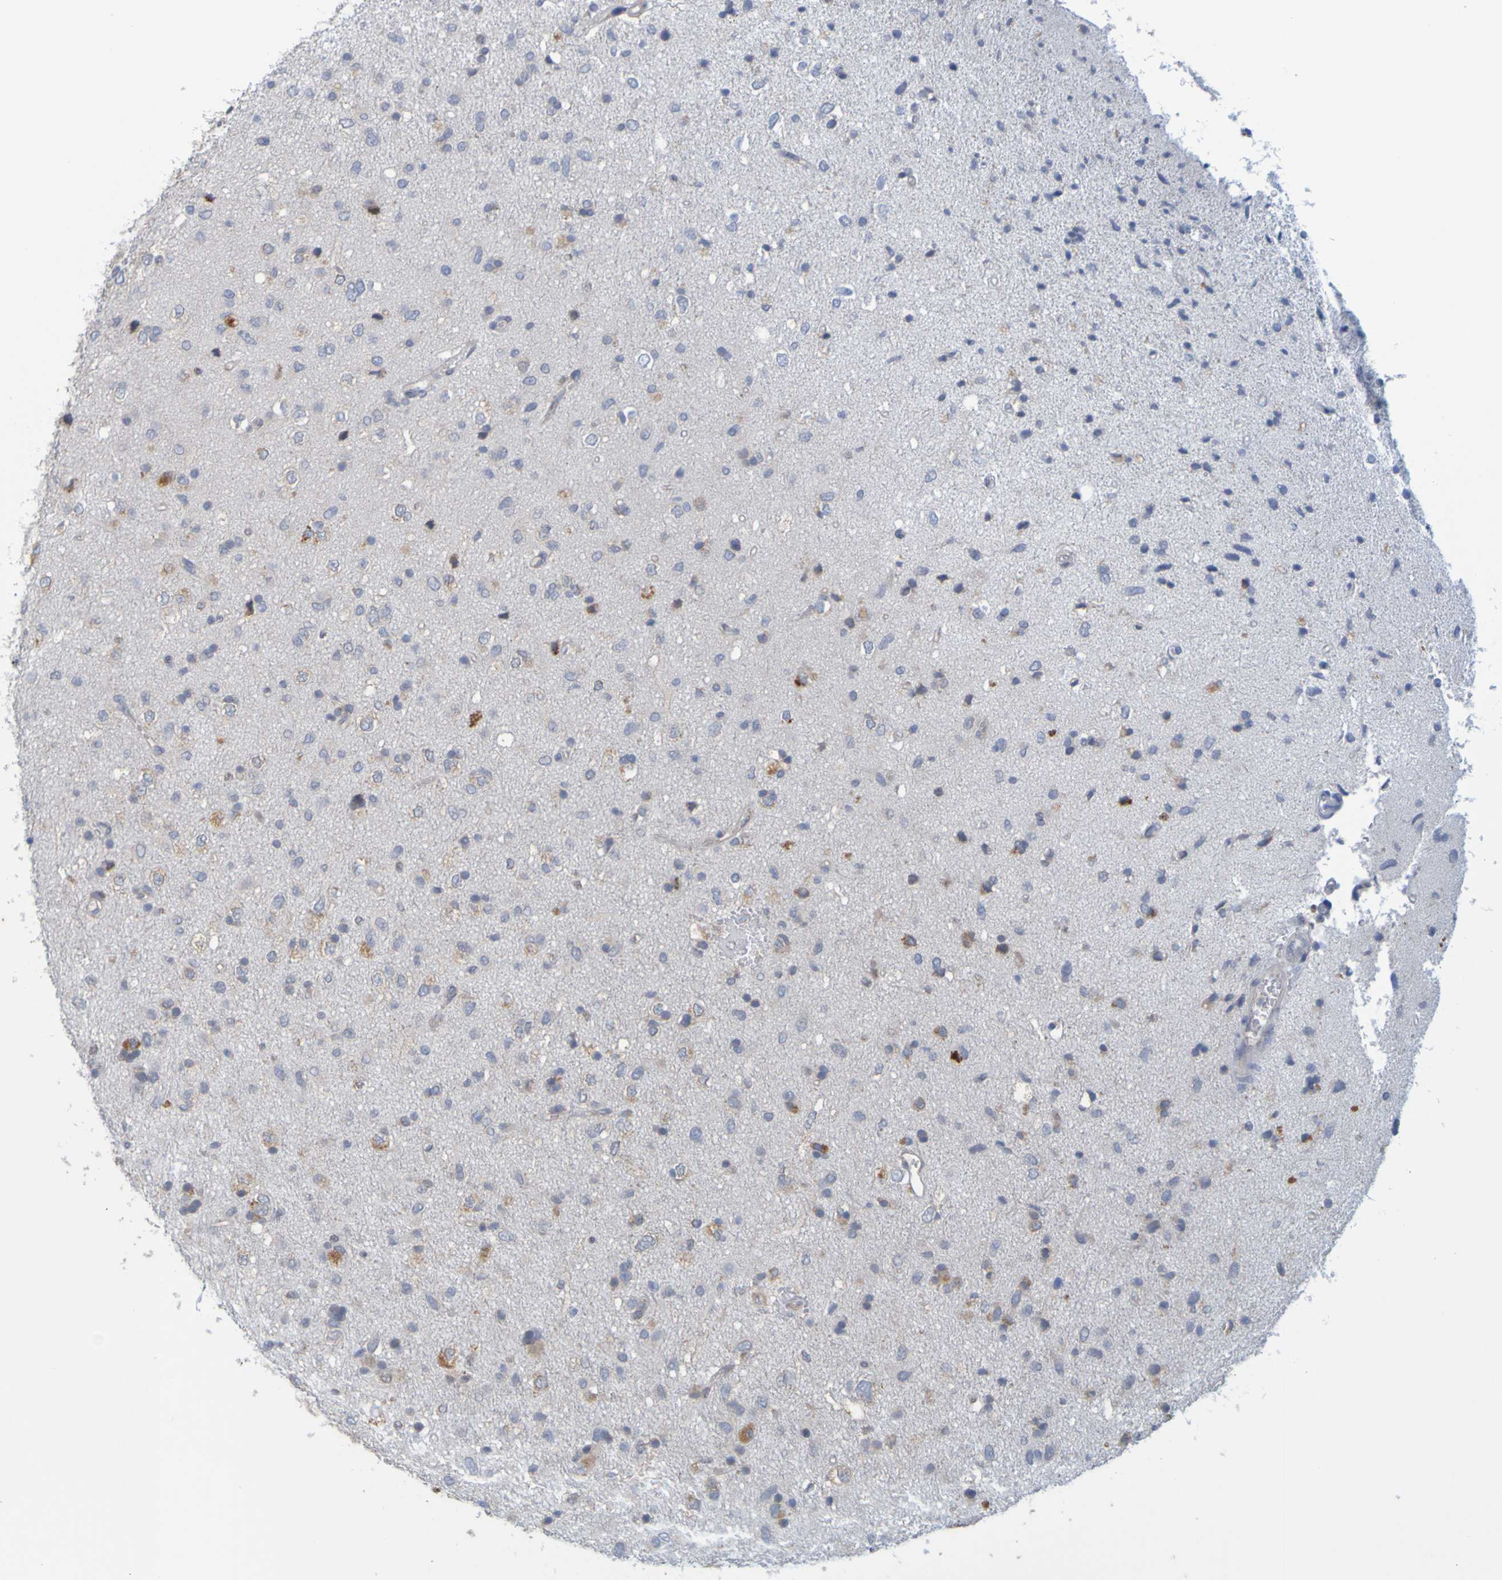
{"staining": {"intensity": "moderate", "quantity": "<25%", "location": "cytoplasmic/membranous"}, "tissue": "glioma", "cell_type": "Tumor cells", "image_type": "cancer", "snomed": [{"axis": "morphology", "description": "Glioma, malignant, Low grade"}, {"axis": "topography", "description": "Brain"}], "caption": "Human low-grade glioma (malignant) stained with a brown dye demonstrates moderate cytoplasmic/membranous positive expression in about <25% of tumor cells.", "gene": "MOGS", "patient": {"sex": "male", "age": 77}}